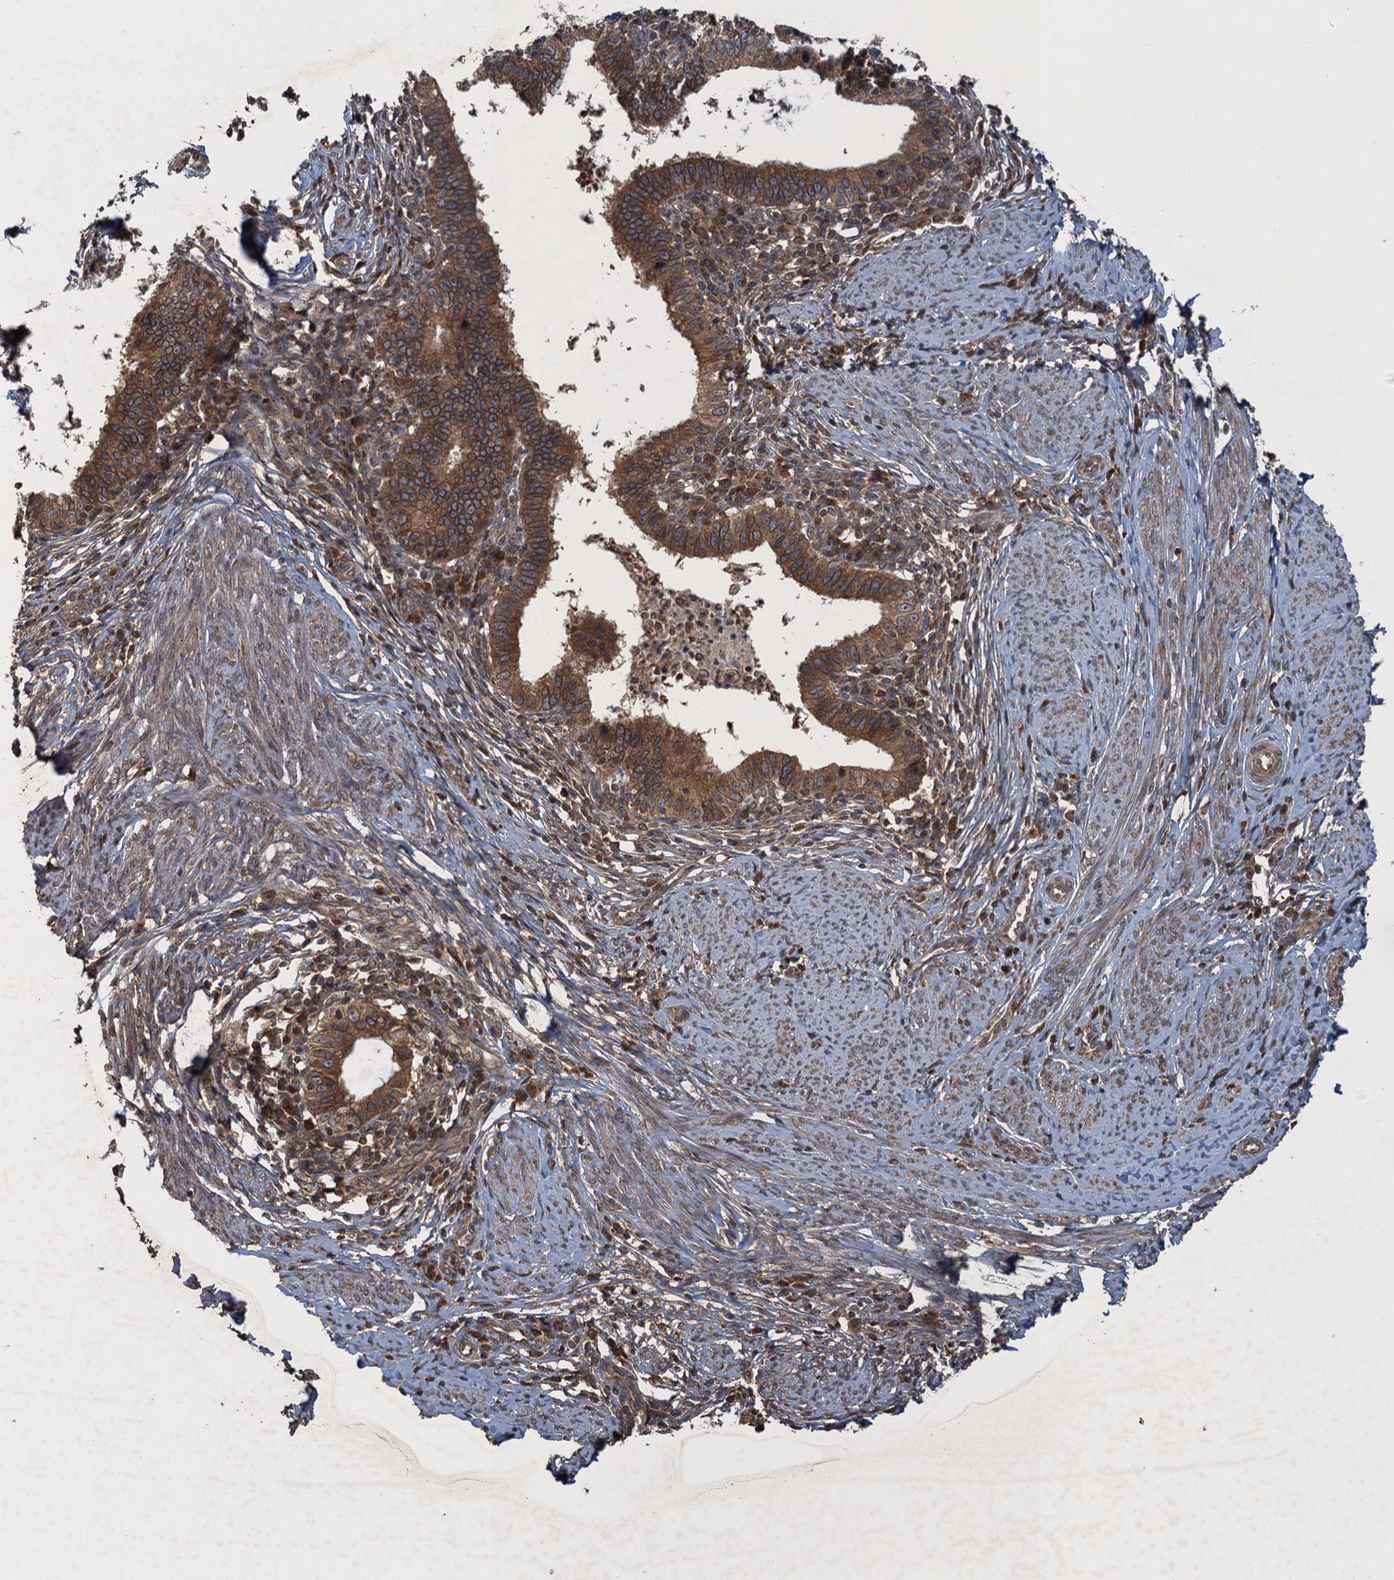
{"staining": {"intensity": "moderate", "quantity": ">75%", "location": "cytoplasmic/membranous"}, "tissue": "cervical cancer", "cell_type": "Tumor cells", "image_type": "cancer", "snomed": [{"axis": "morphology", "description": "Adenocarcinoma, NOS"}, {"axis": "topography", "description": "Cervix"}], "caption": "Tumor cells demonstrate moderate cytoplasmic/membranous expression in approximately >75% of cells in cervical cancer.", "gene": "GLE1", "patient": {"sex": "female", "age": 36}}